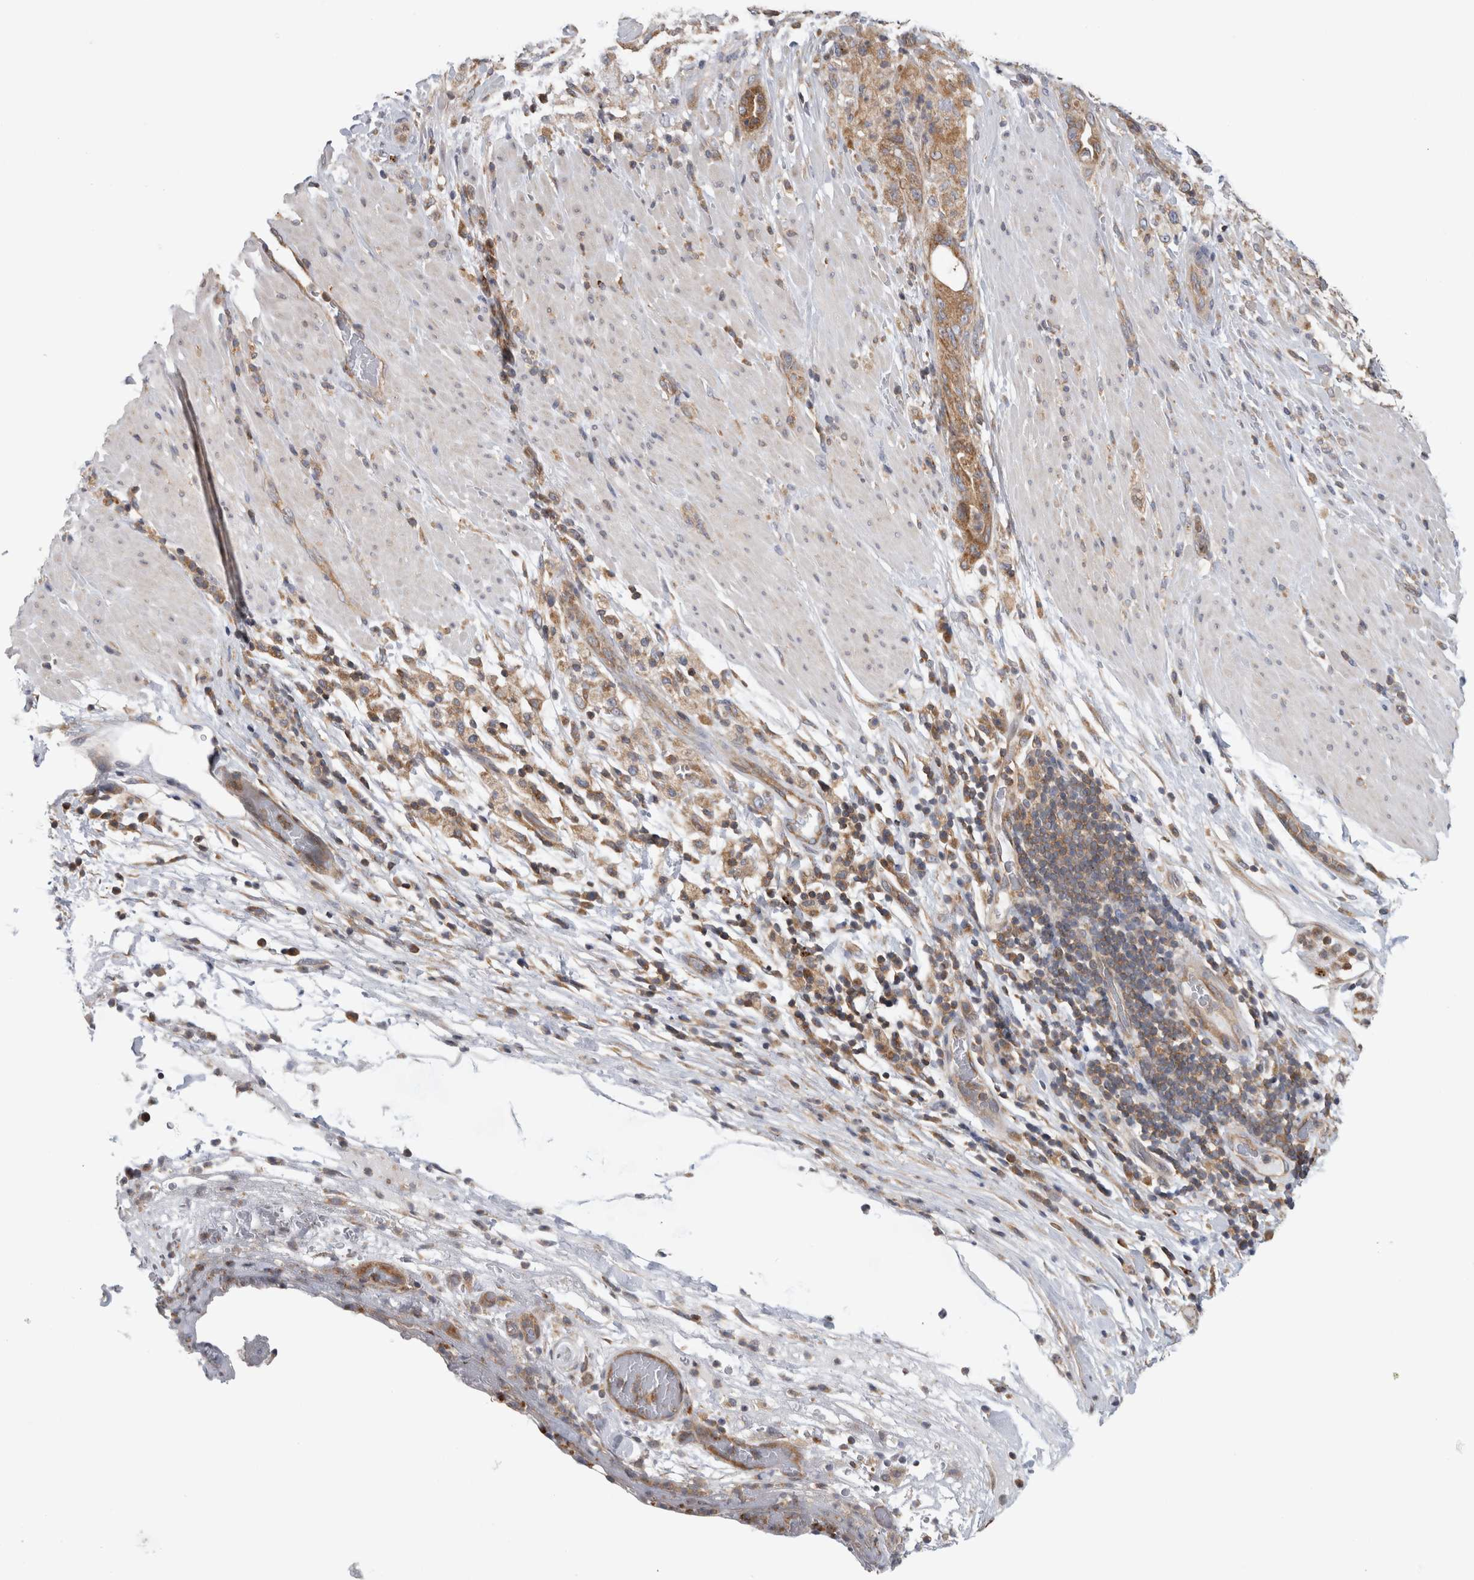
{"staining": {"intensity": "moderate", "quantity": ">75%", "location": "cytoplasmic/membranous"}, "tissue": "pancreatic cancer", "cell_type": "Tumor cells", "image_type": "cancer", "snomed": [{"axis": "morphology", "description": "Adenocarcinoma, NOS"}, {"axis": "topography", "description": "Pancreas"}], "caption": "Immunohistochemistry (IHC) staining of adenocarcinoma (pancreatic), which exhibits medium levels of moderate cytoplasmic/membranous positivity in approximately >75% of tumor cells indicating moderate cytoplasmic/membranous protein positivity. The staining was performed using DAB (brown) for protein detection and nuclei were counterstained in hematoxylin (blue).", "gene": "GRIK2", "patient": {"sex": "male", "age": 63}}